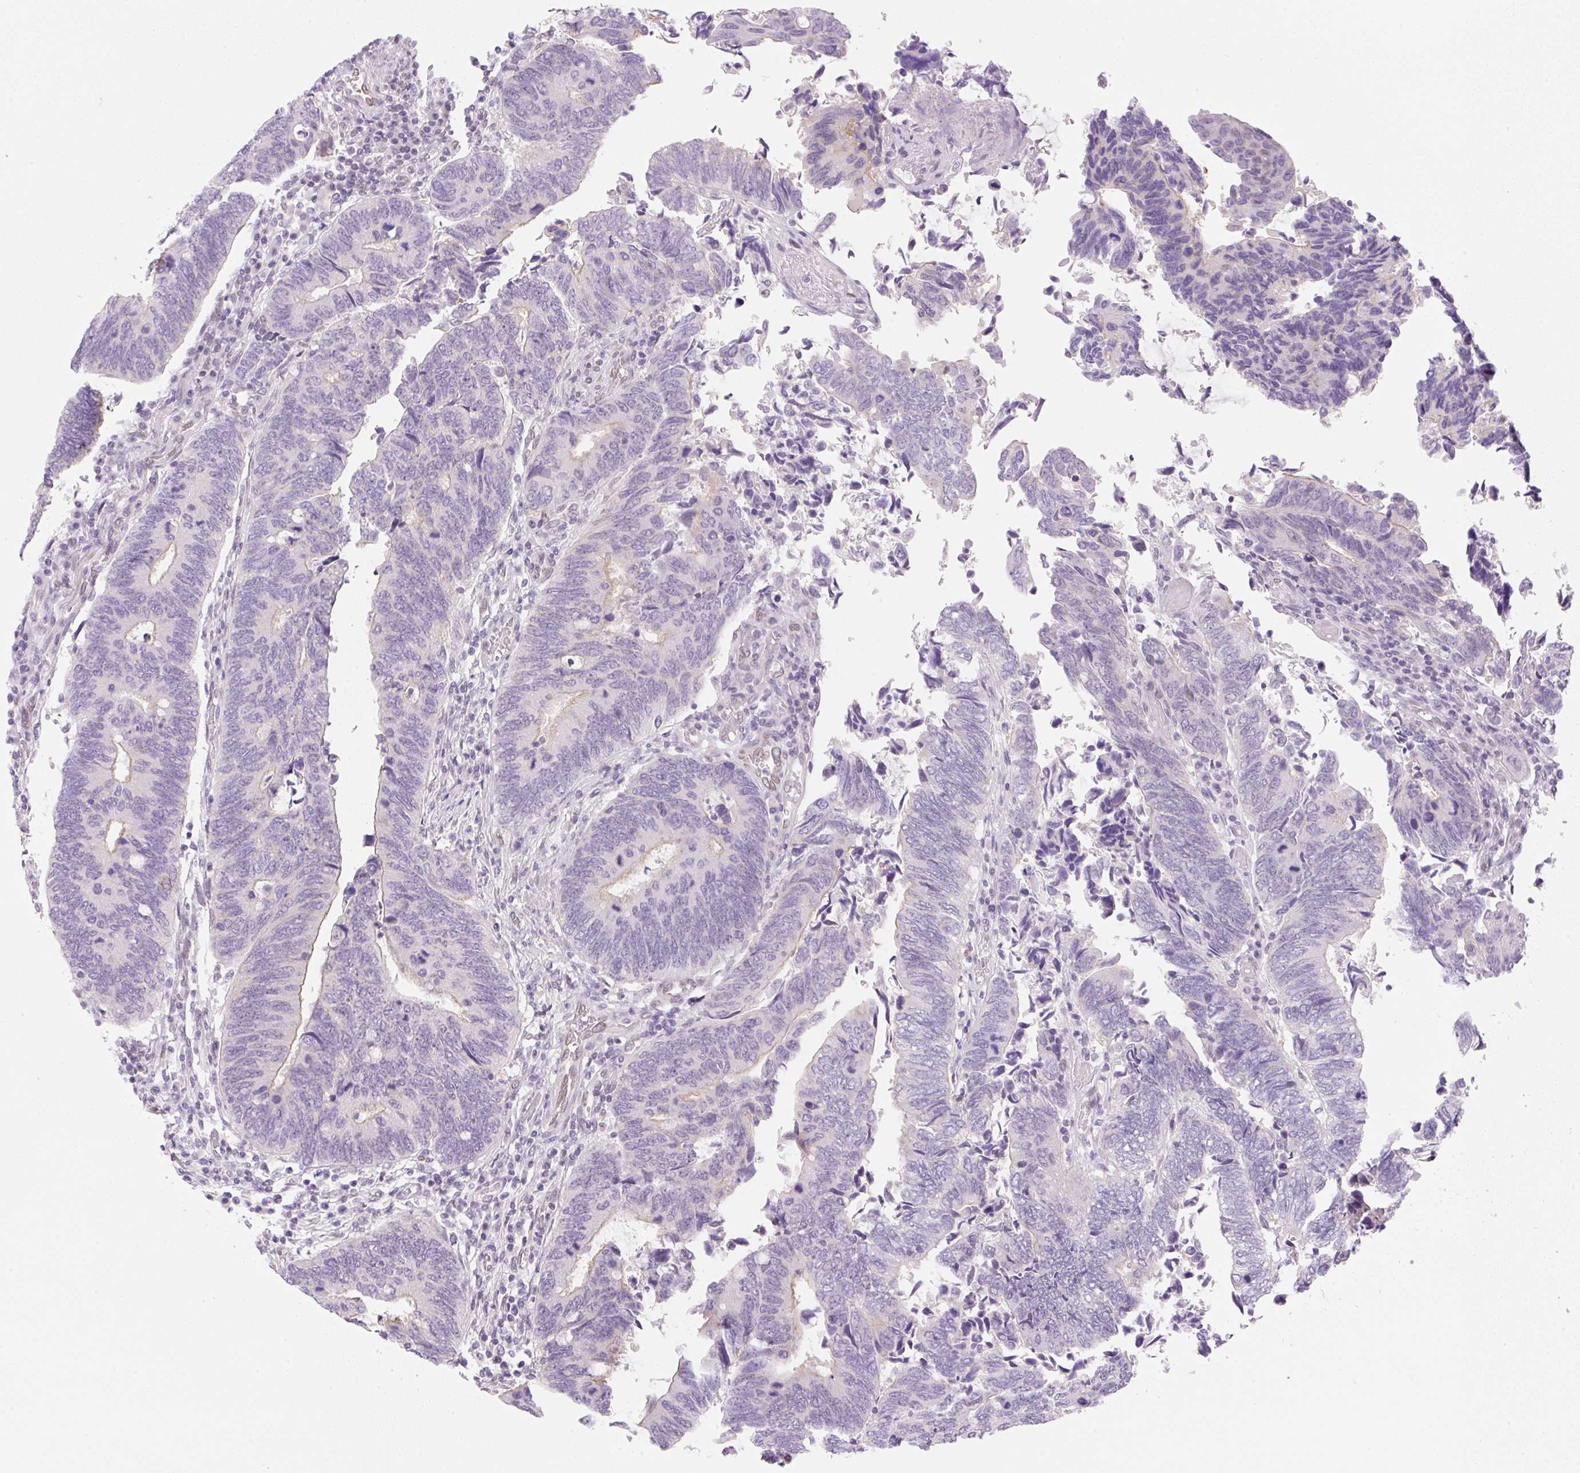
{"staining": {"intensity": "negative", "quantity": "none", "location": "none"}, "tissue": "colorectal cancer", "cell_type": "Tumor cells", "image_type": "cancer", "snomed": [{"axis": "morphology", "description": "Adenocarcinoma, NOS"}, {"axis": "topography", "description": "Colon"}], "caption": "Immunohistochemistry (IHC) micrograph of neoplastic tissue: colorectal adenocarcinoma stained with DAB (3,3'-diaminobenzidine) shows no significant protein positivity in tumor cells.", "gene": "SYNE3", "patient": {"sex": "male", "age": 87}}